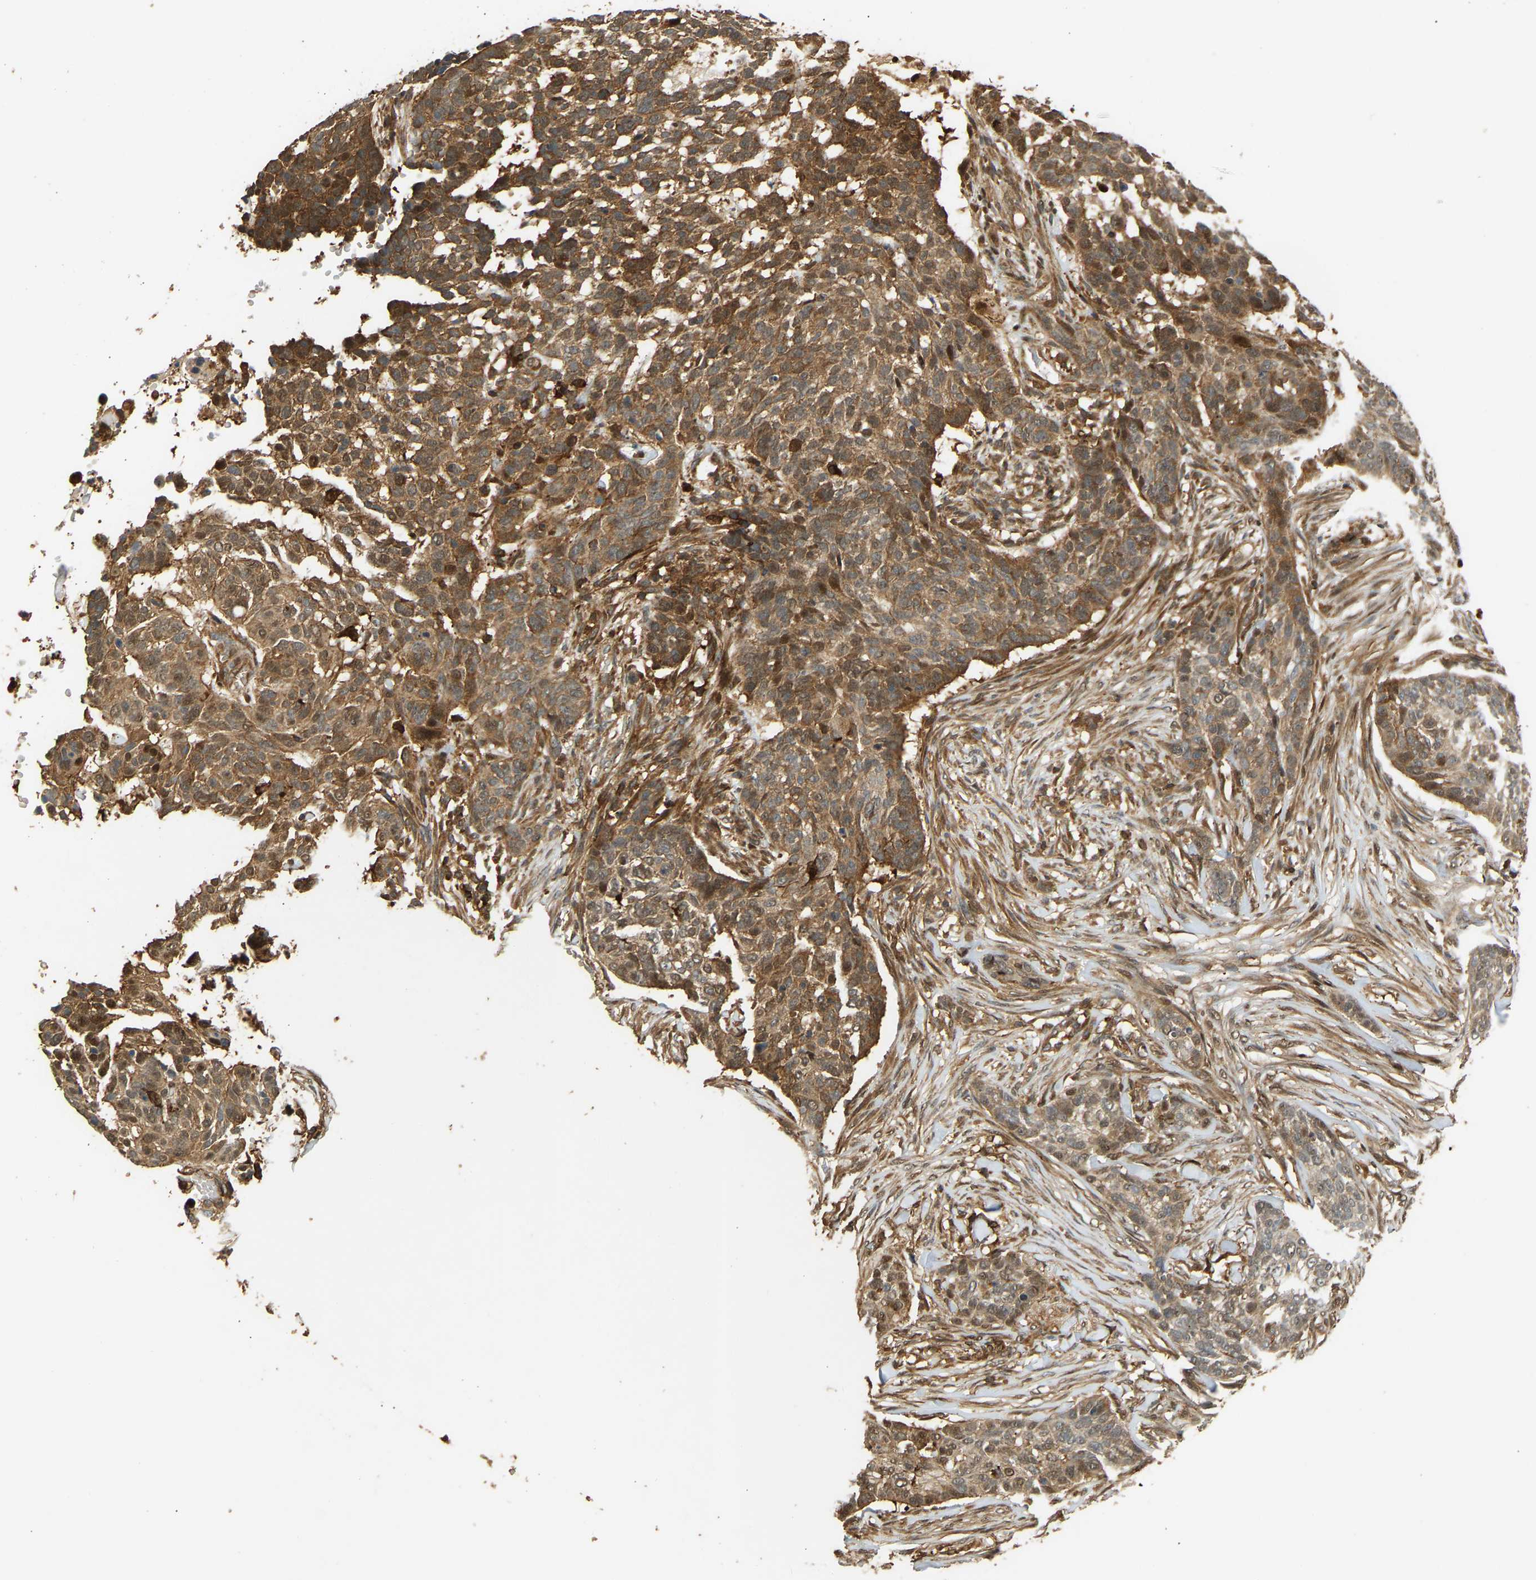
{"staining": {"intensity": "moderate", "quantity": ">75%", "location": "cytoplasmic/membranous"}, "tissue": "skin cancer", "cell_type": "Tumor cells", "image_type": "cancer", "snomed": [{"axis": "morphology", "description": "Basal cell carcinoma"}, {"axis": "topography", "description": "Skin"}], "caption": "IHC photomicrograph of neoplastic tissue: skin cancer (basal cell carcinoma) stained using IHC displays medium levels of moderate protein expression localized specifically in the cytoplasmic/membranous of tumor cells, appearing as a cytoplasmic/membranous brown color.", "gene": "GOPC", "patient": {"sex": "male", "age": 85}}